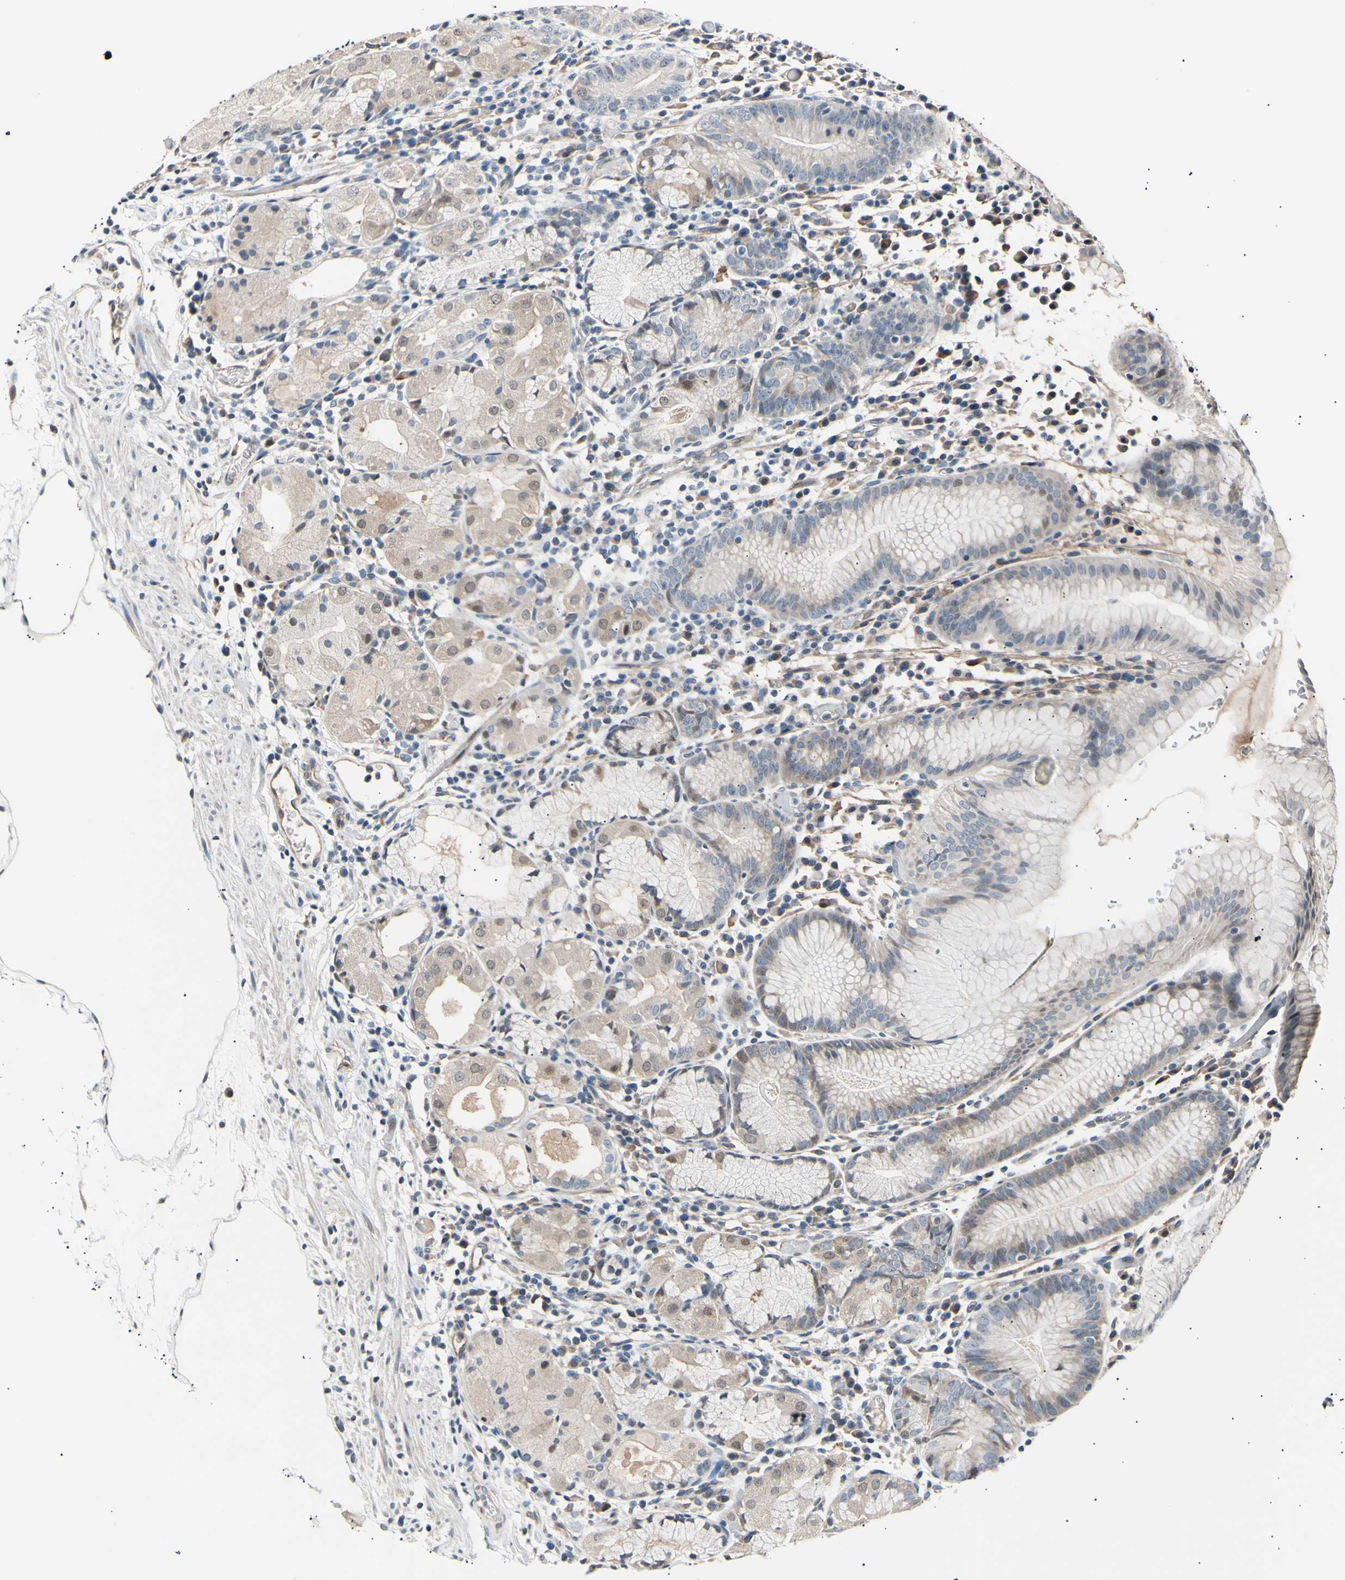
{"staining": {"intensity": "weak", "quantity": "25%-75%", "location": "cytoplasmic/membranous,nuclear"}, "tissue": "stomach", "cell_type": "Glandular cells", "image_type": "normal", "snomed": [{"axis": "morphology", "description": "Normal tissue, NOS"}, {"axis": "topography", "description": "Stomach"}, {"axis": "topography", "description": "Stomach, lower"}], "caption": "Protein staining shows weak cytoplasmic/membranous,nuclear expression in approximately 25%-75% of glandular cells in normal stomach.", "gene": "AK1", "patient": {"sex": "female", "age": 75}}